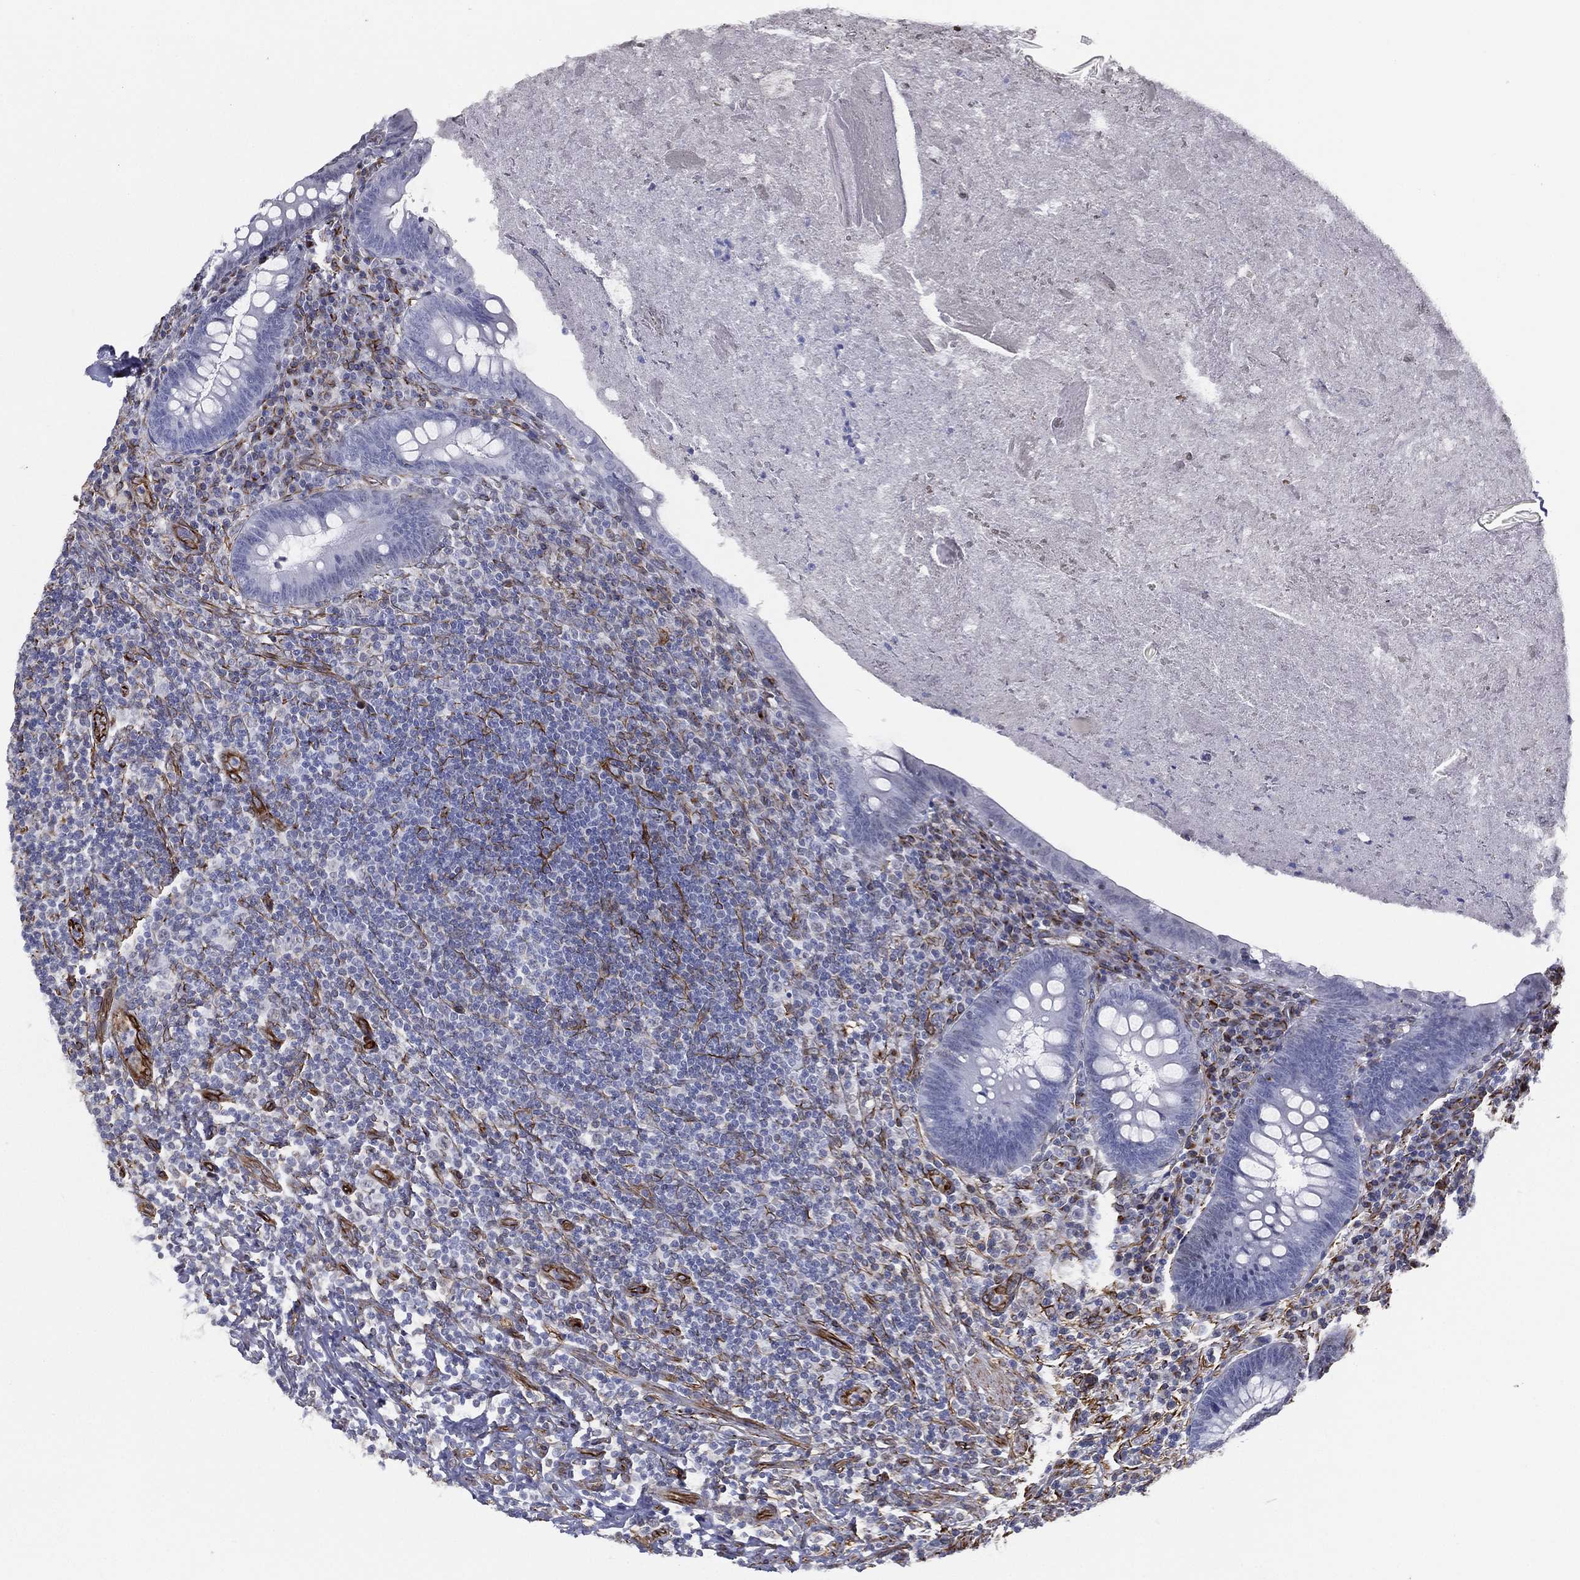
{"staining": {"intensity": "moderate", "quantity": "<25%", "location": "cytoplasmic/membranous"}, "tissue": "appendix", "cell_type": "Glandular cells", "image_type": "normal", "snomed": [{"axis": "morphology", "description": "Normal tissue, NOS"}, {"axis": "topography", "description": "Appendix"}], "caption": "Immunohistochemical staining of benign human appendix demonstrates <25% levels of moderate cytoplasmic/membranous protein expression in approximately <25% of glandular cells. Ihc stains the protein of interest in brown and the nuclei are stained blue.", "gene": "MAS1", "patient": {"sex": "male", "age": 47}}